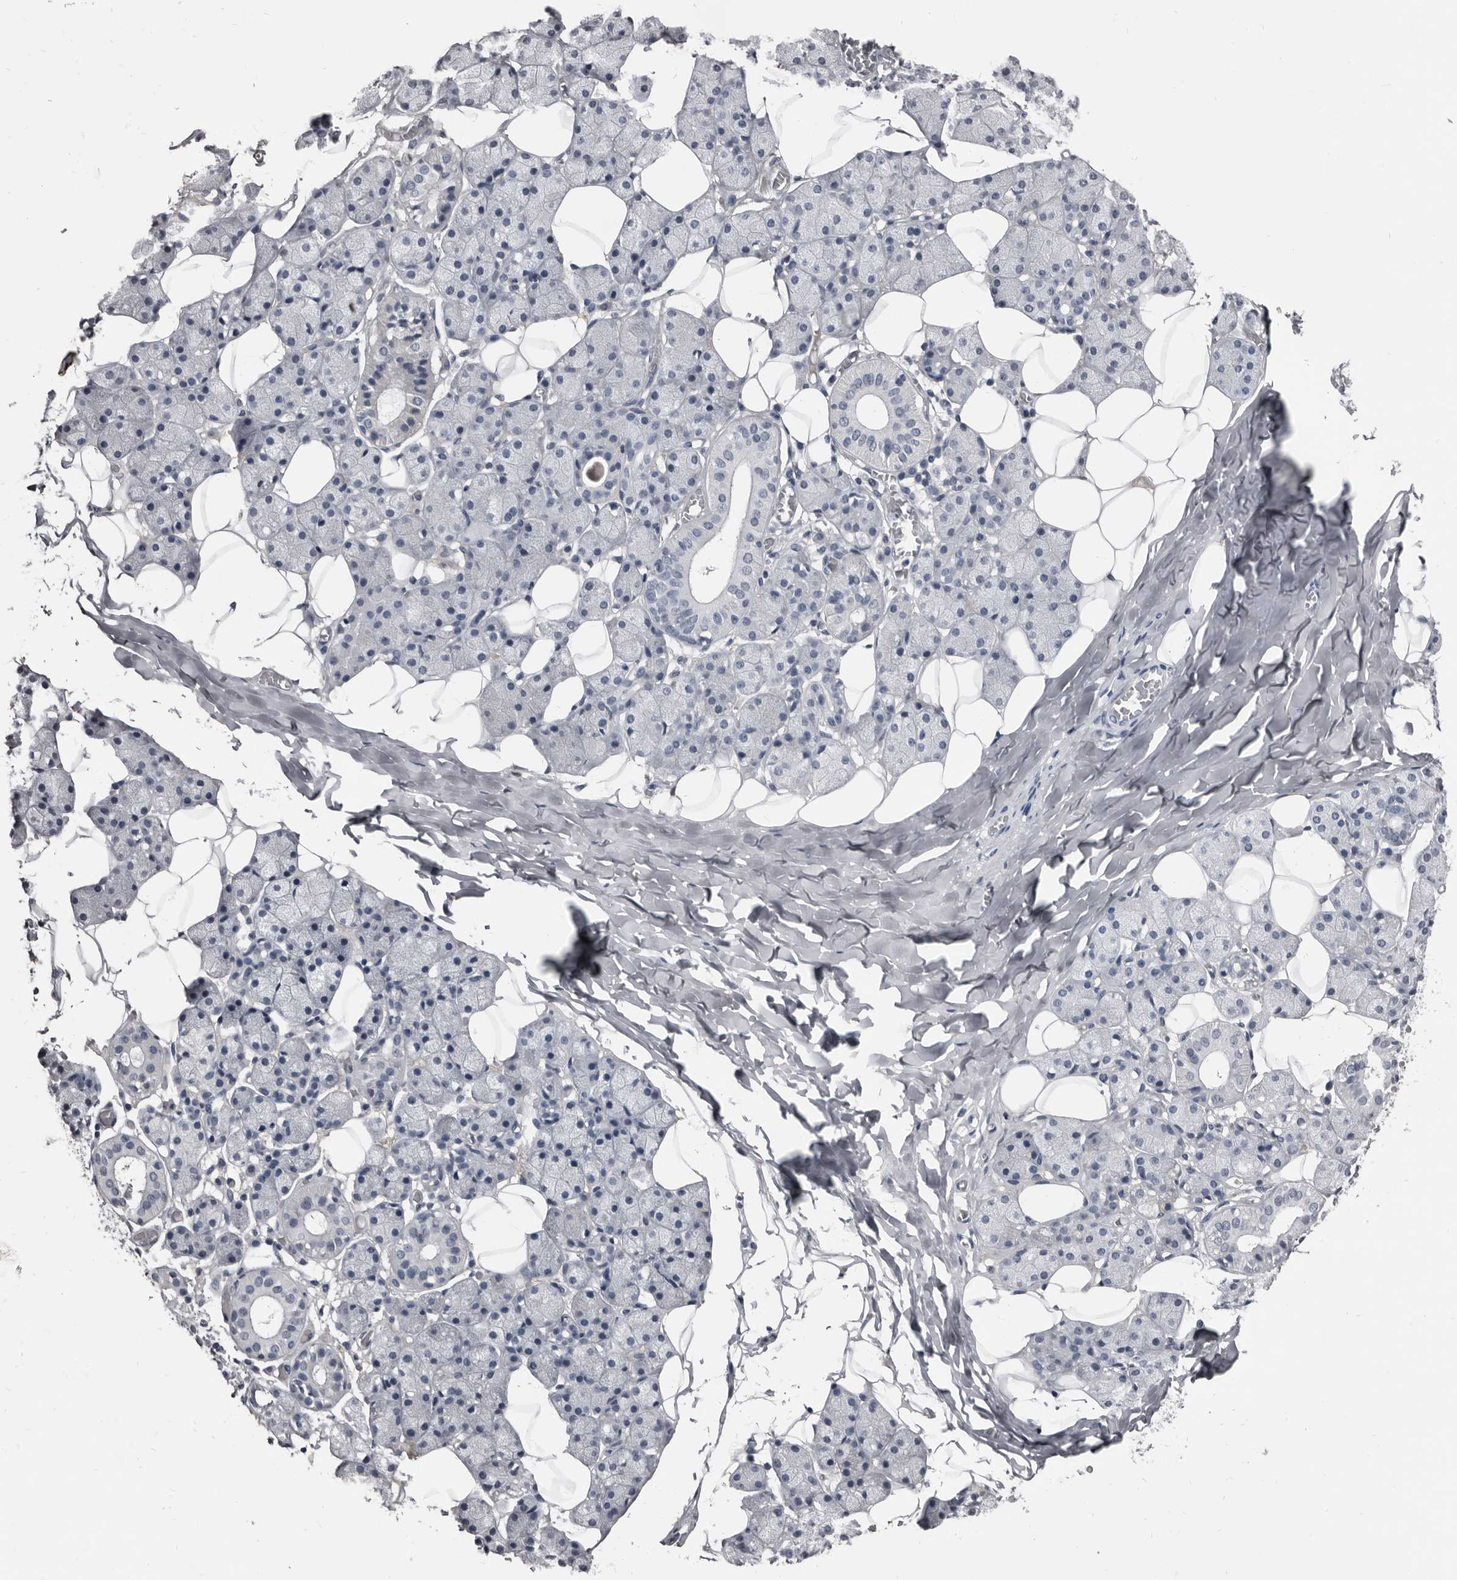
{"staining": {"intensity": "weak", "quantity": "<25%", "location": "cytoplasmic/membranous"}, "tissue": "salivary gland", "cell_type": "Glandular cells", "image_type": "normal", "snomed": [{"axis": "morphology", "description": "Normal tissue, NOS"}, {"axis": "topography", "description": "Salivary gland"}], "caption": "Image shows no significant protein staining in glandular cells of normal salivary gland. The staining was performed using DAB (3,3'-diaminobenzidine) to visualize the protein expression in brown, while the nuclei were stained in blue with hematoxylin (Magnification: 20x).", "gene": "GREB1", "patient": {"sex": "female", "age": 33}}